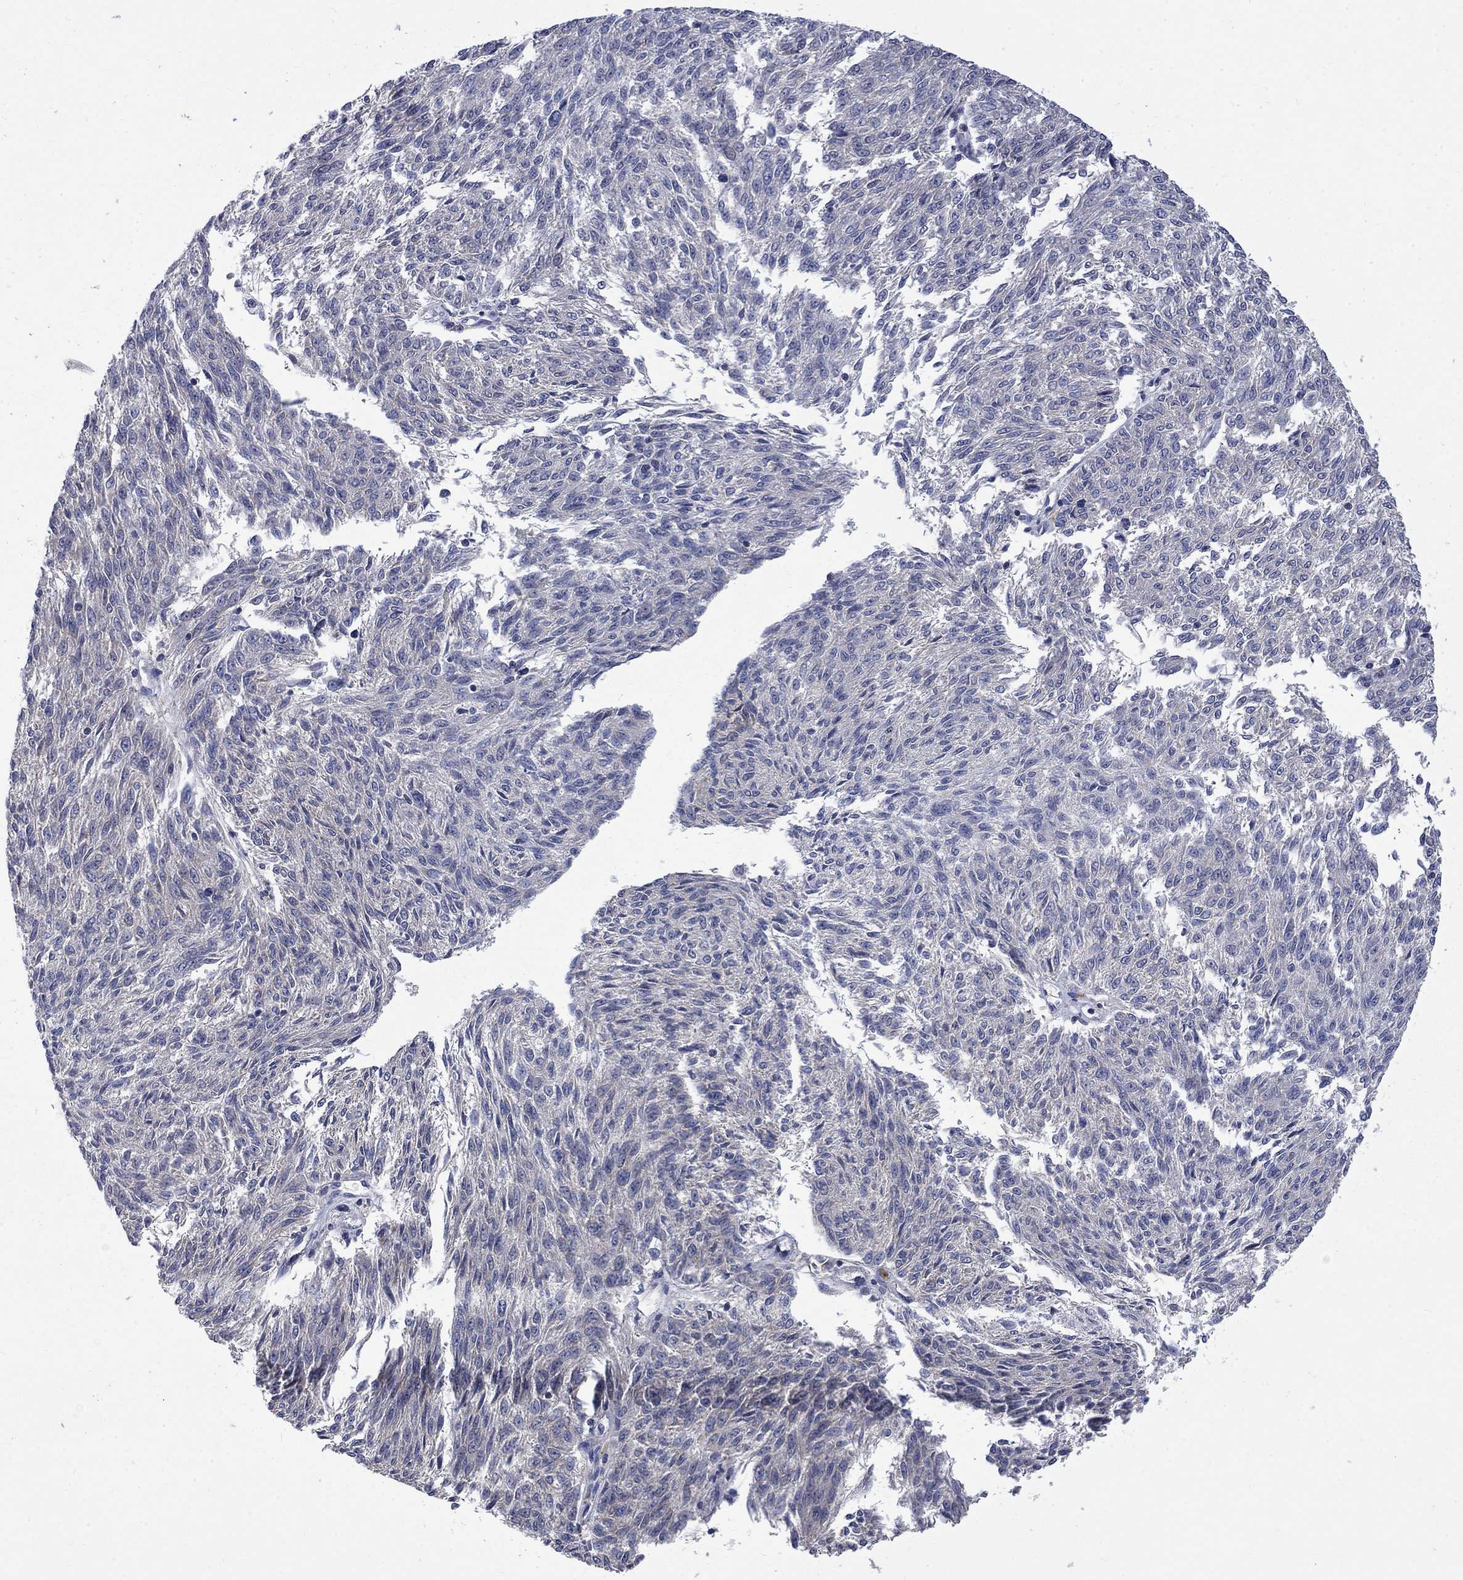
{"staining": {"intensity": "negative", "quantity": "none", "location": "none"}, "tissue": "melanoma", "cell_type": "Tumor cells", "image_type": "cancer", "snomed": [{"axis": "morphology", "description": "Malignant melanoma, NOS"}, {"axis": "topography", "description": "Skin"}], "caption": "Micrograph shows no significant protein expression in tumor cells of malignant melanoma. (Immunohistochemistry (ihc), brightfield microscopy, high magnification).", "gene": "HSPA12A", "patient": {"sex": "female", "age": 72}}